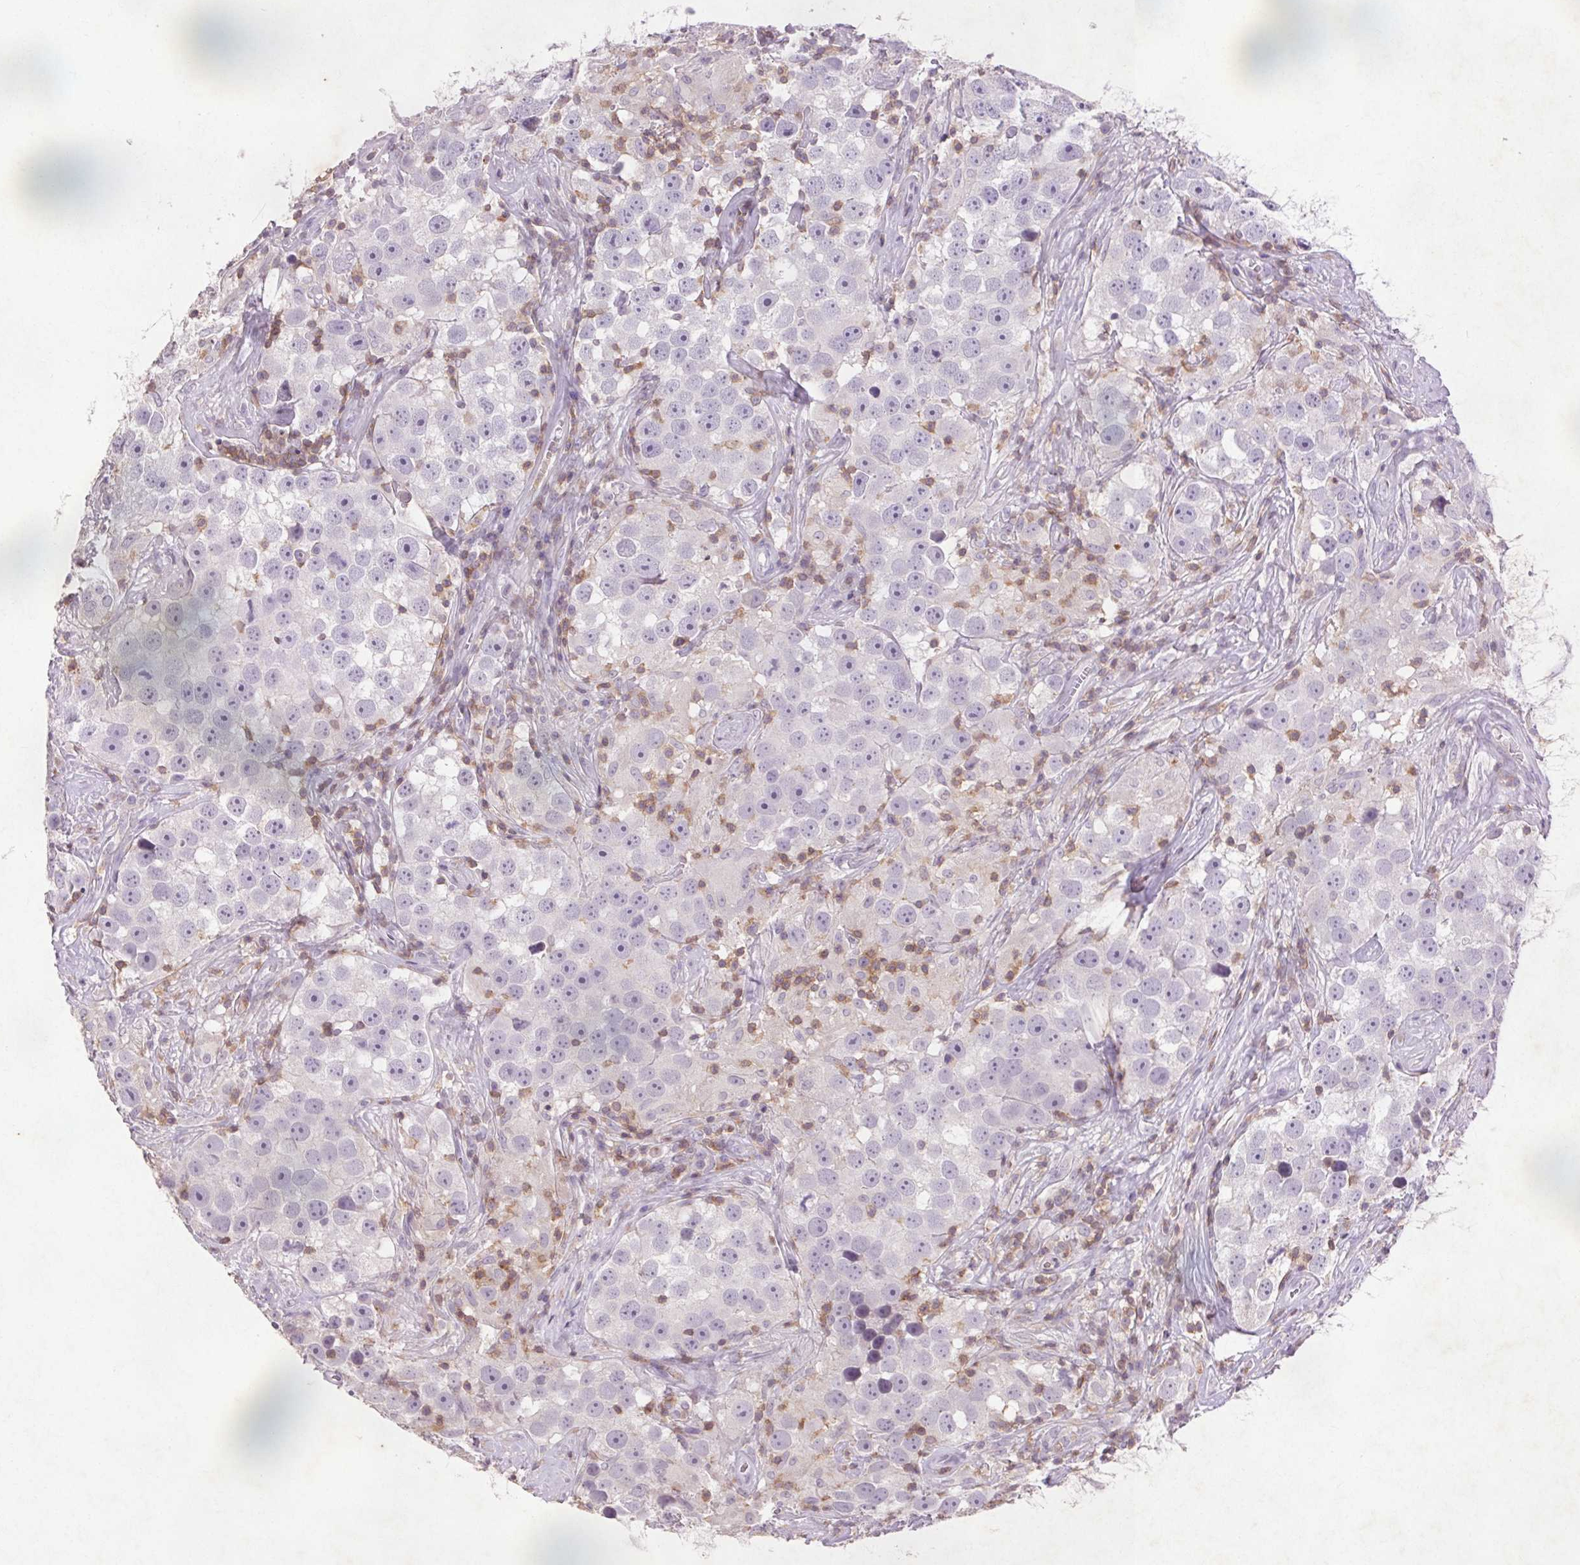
{"staining": {"intensity": "negative", "quantity": "none", "location": "none"}, "tissue": "testis cancer", "cell_type": "Tumor cells", "image_type": "cancer", "snomed": [{"axis": "morphology", "description": "Seminoma, NOS"}, {"axis": "topography", "description": "Testis"}], "caption": "High power microscopy image of an immunohistochemistry (IHC) histopathology image of testis cancer (seminoma), revealing no significant expression in tumor cells.", "gene": "FNDC7", "patient": {"sex": "male", "age": 49}}